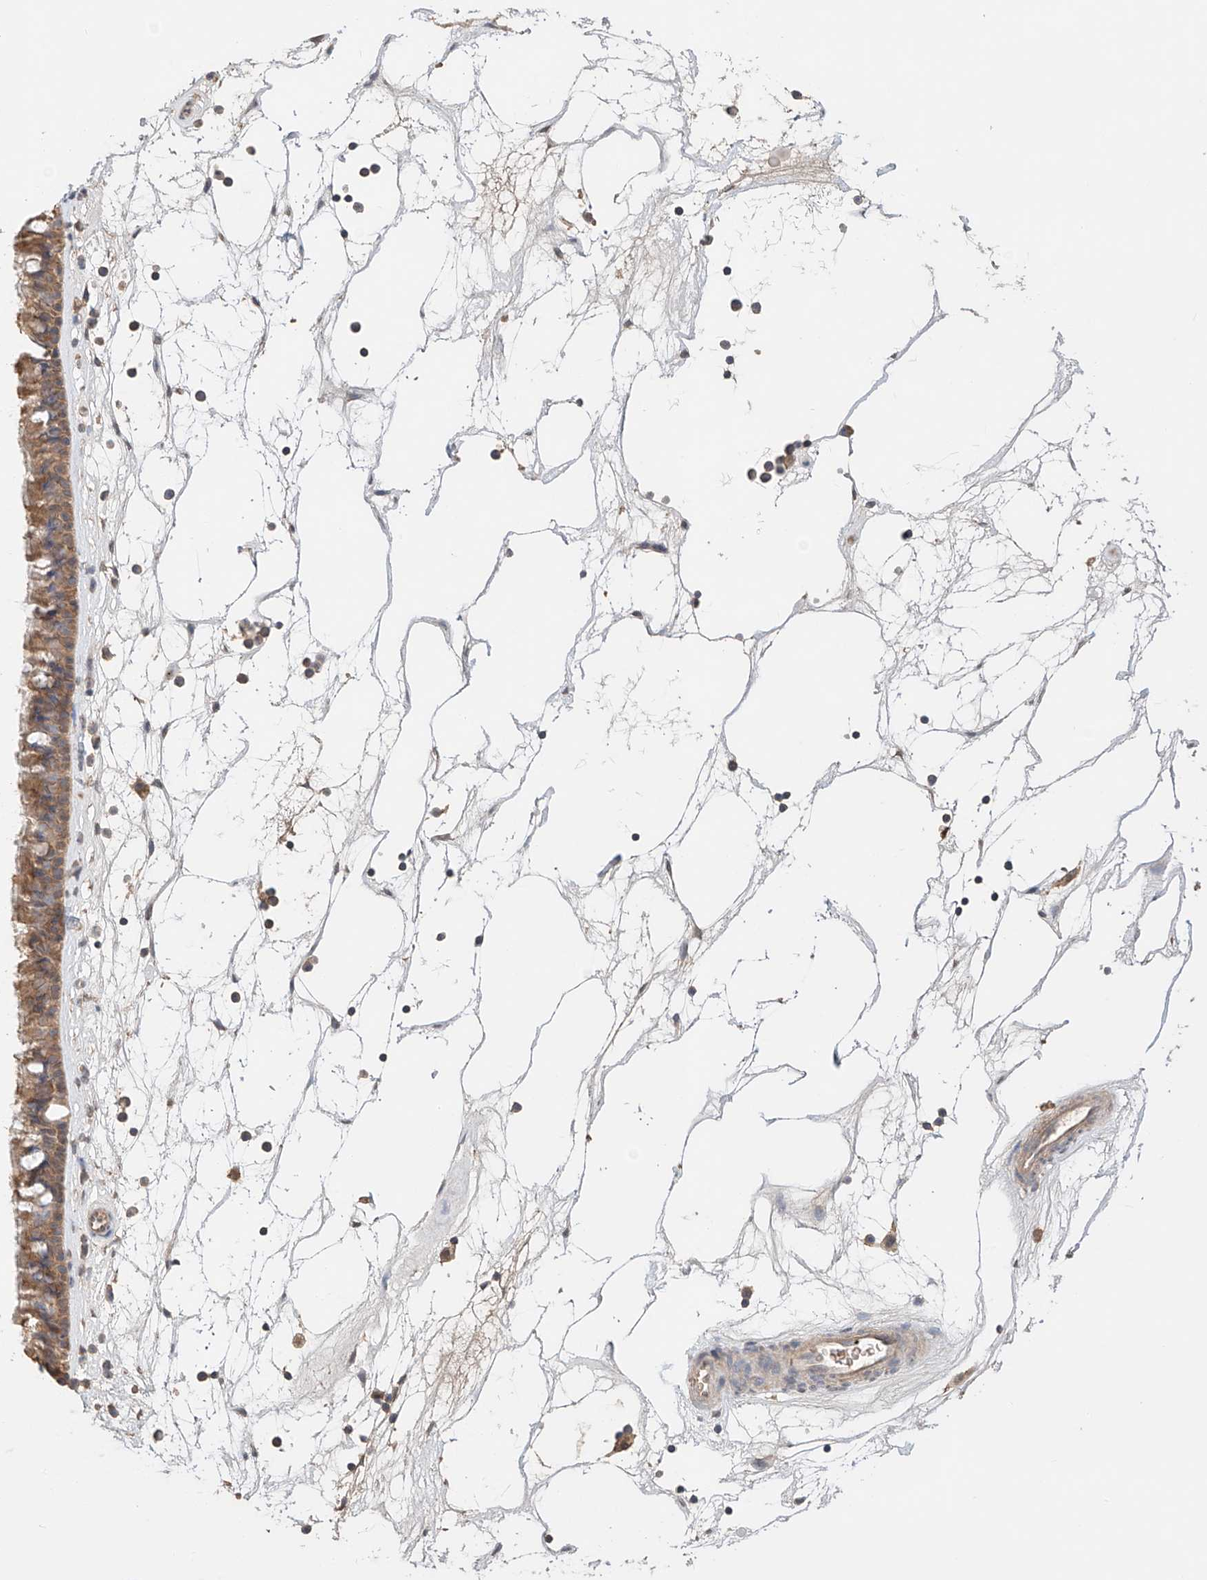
{"staining": {"intensity": "moderate", "quantity": ">75%", "location": "cytoplasmic/membranous"}, "tissue": "nasopharynx", "cell_type": "Respiratory epithelial cells", "image_type": "normal", "snomed": [{"axis": "morphology", "description": "Normal tissue, NOS"}, {"axis": "topography", "description": "Nasopharynx"}], "caption": "DAB (3,3'-diaminobenzidine) immunohistochemical staining of unremarkable nasopharynx displays moderate cytoplasmic/membranous protein staining in about >75% of respiratory epithelial cells.", "gene": "ZFHX2", "patient": {"sex": "male", "age": 64}}